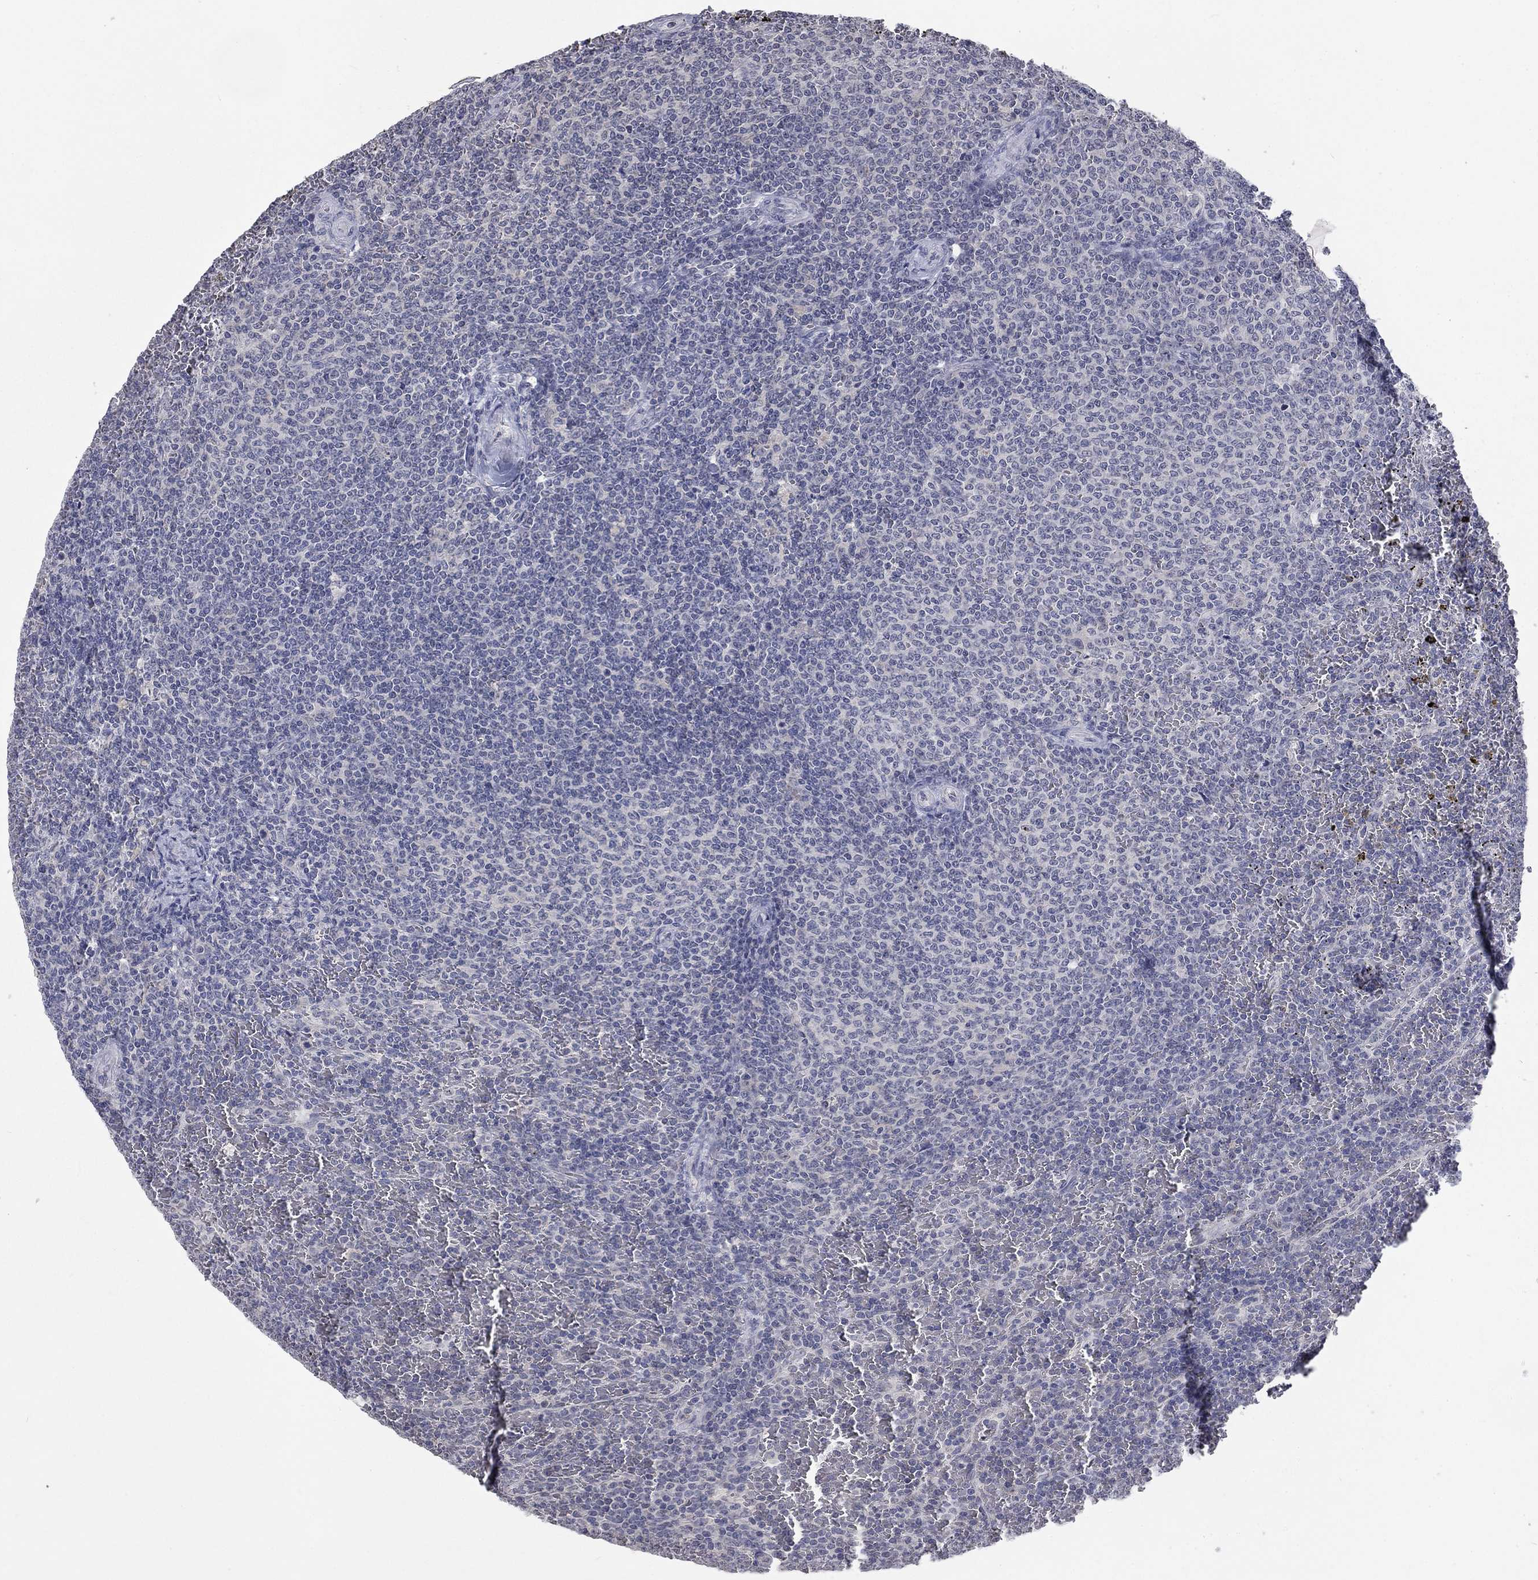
{"staining": {"intensity": "negative", "quantity": "none", "location": "none"}, "tissue": "lymphoma", "cell_type": "Tumor cells", "image_type": "cancer", "snomed": [{"axis": "morphology", "description": "Malignant lymphoma, non-Hodgkin's type, Low grade"}, {"axis": "topography", "description": "Spleen"}], "caption": "A photomicrograph of human lymphoma is negative for staining in tumor cells.", "gene": "SPATA33", "patient": {"sex": "female", "age": 77}}